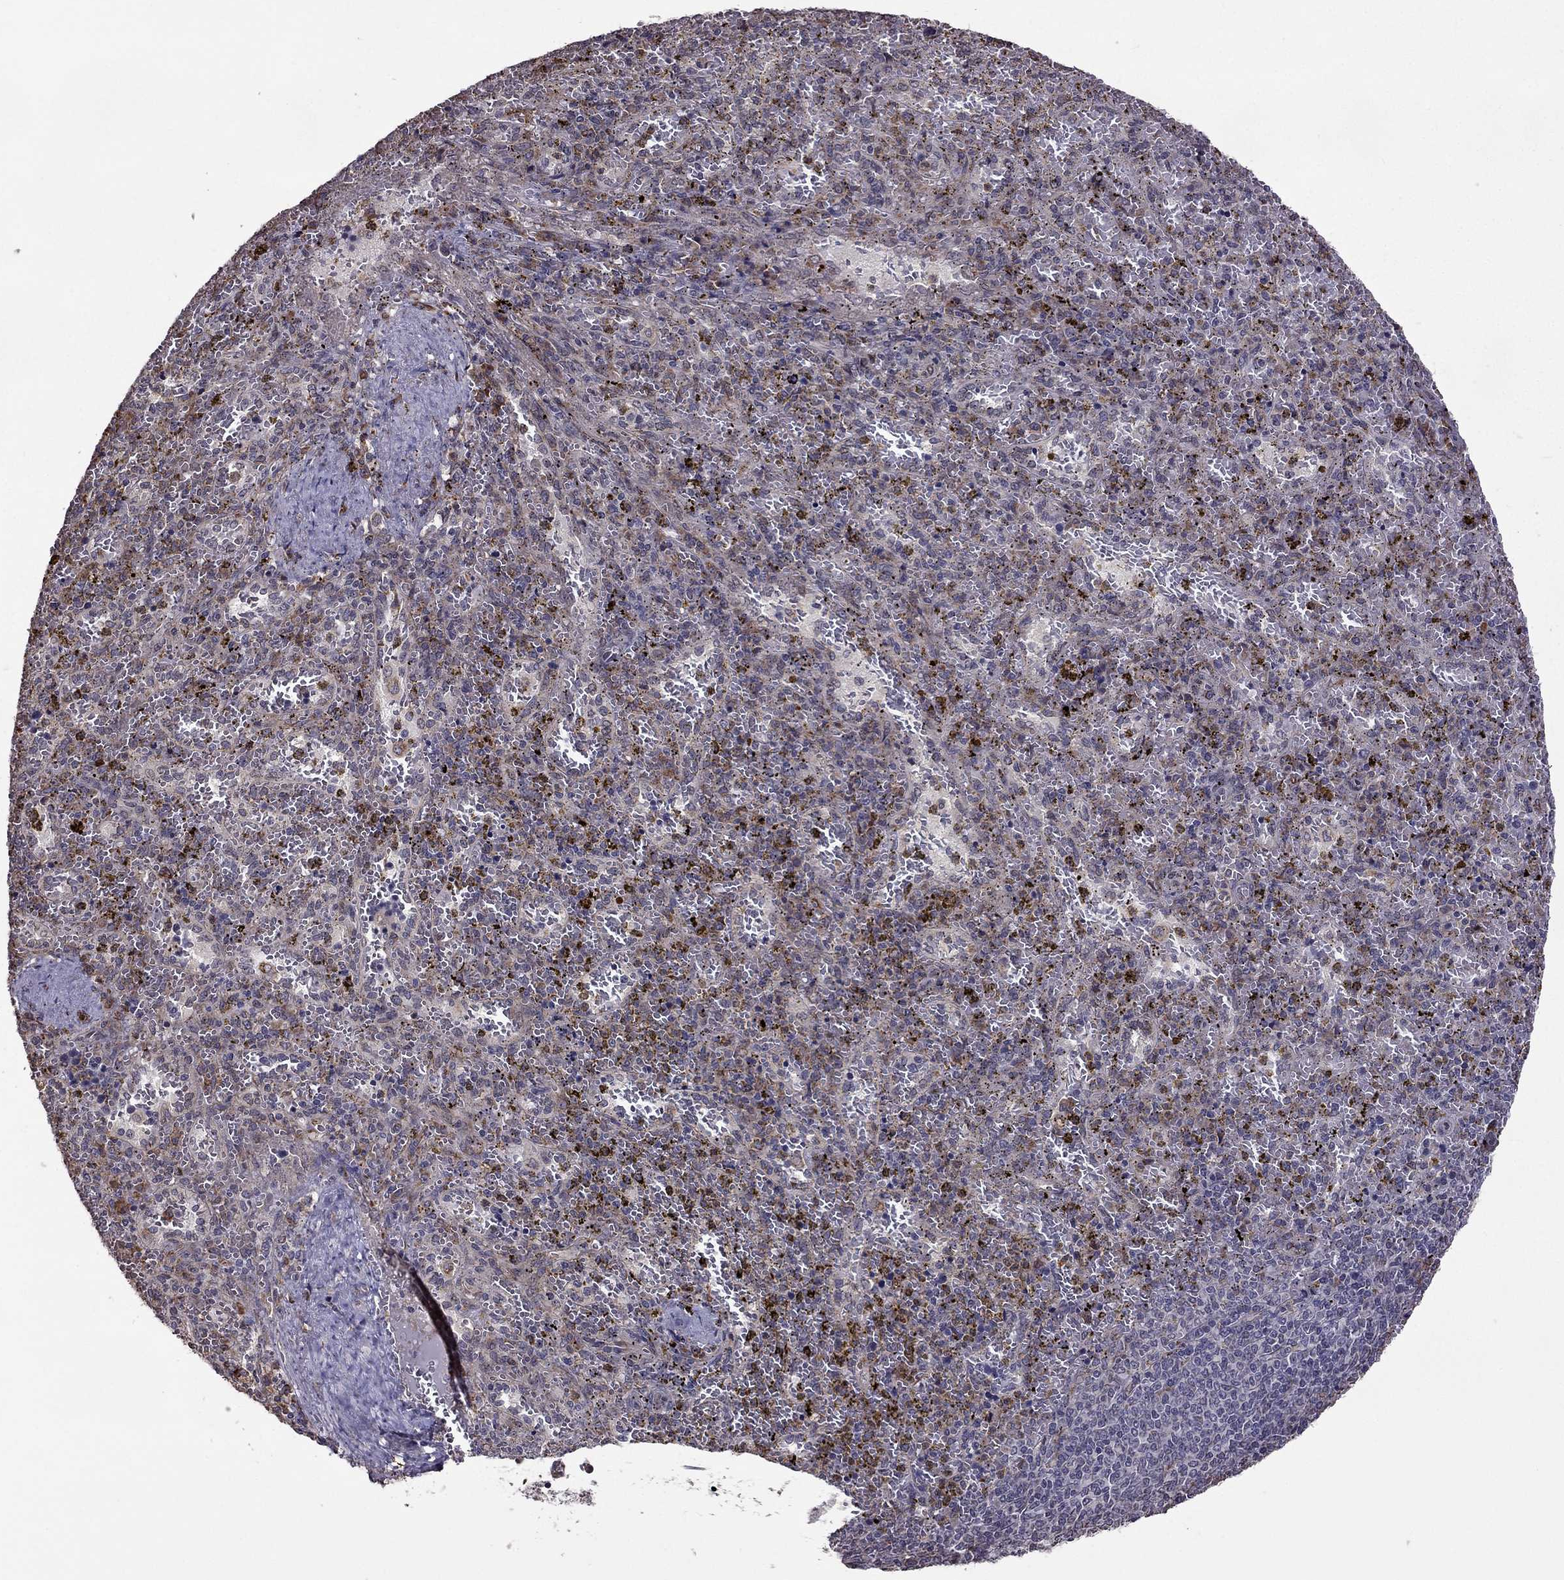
{"staining": {"intensity": "moderate", "quantity": "<25%", "location": "cytoplasmic/membranous"}, "tissue": "spleen", "cell_type": "Cells in red pulp", "image_type": "normal", "snomed": [{"axis": "morphology", "description": "Normal tissue, NOS"}, {"axis": "topography", "description": "Spleen"}], "caption": "Spleen stained with IHC shows moderate cytoplasmic/membranous staining in about <25% of cells in red pulp.", "gene": "IKBIP", "patient": {"sex": "female", "age": 50}}